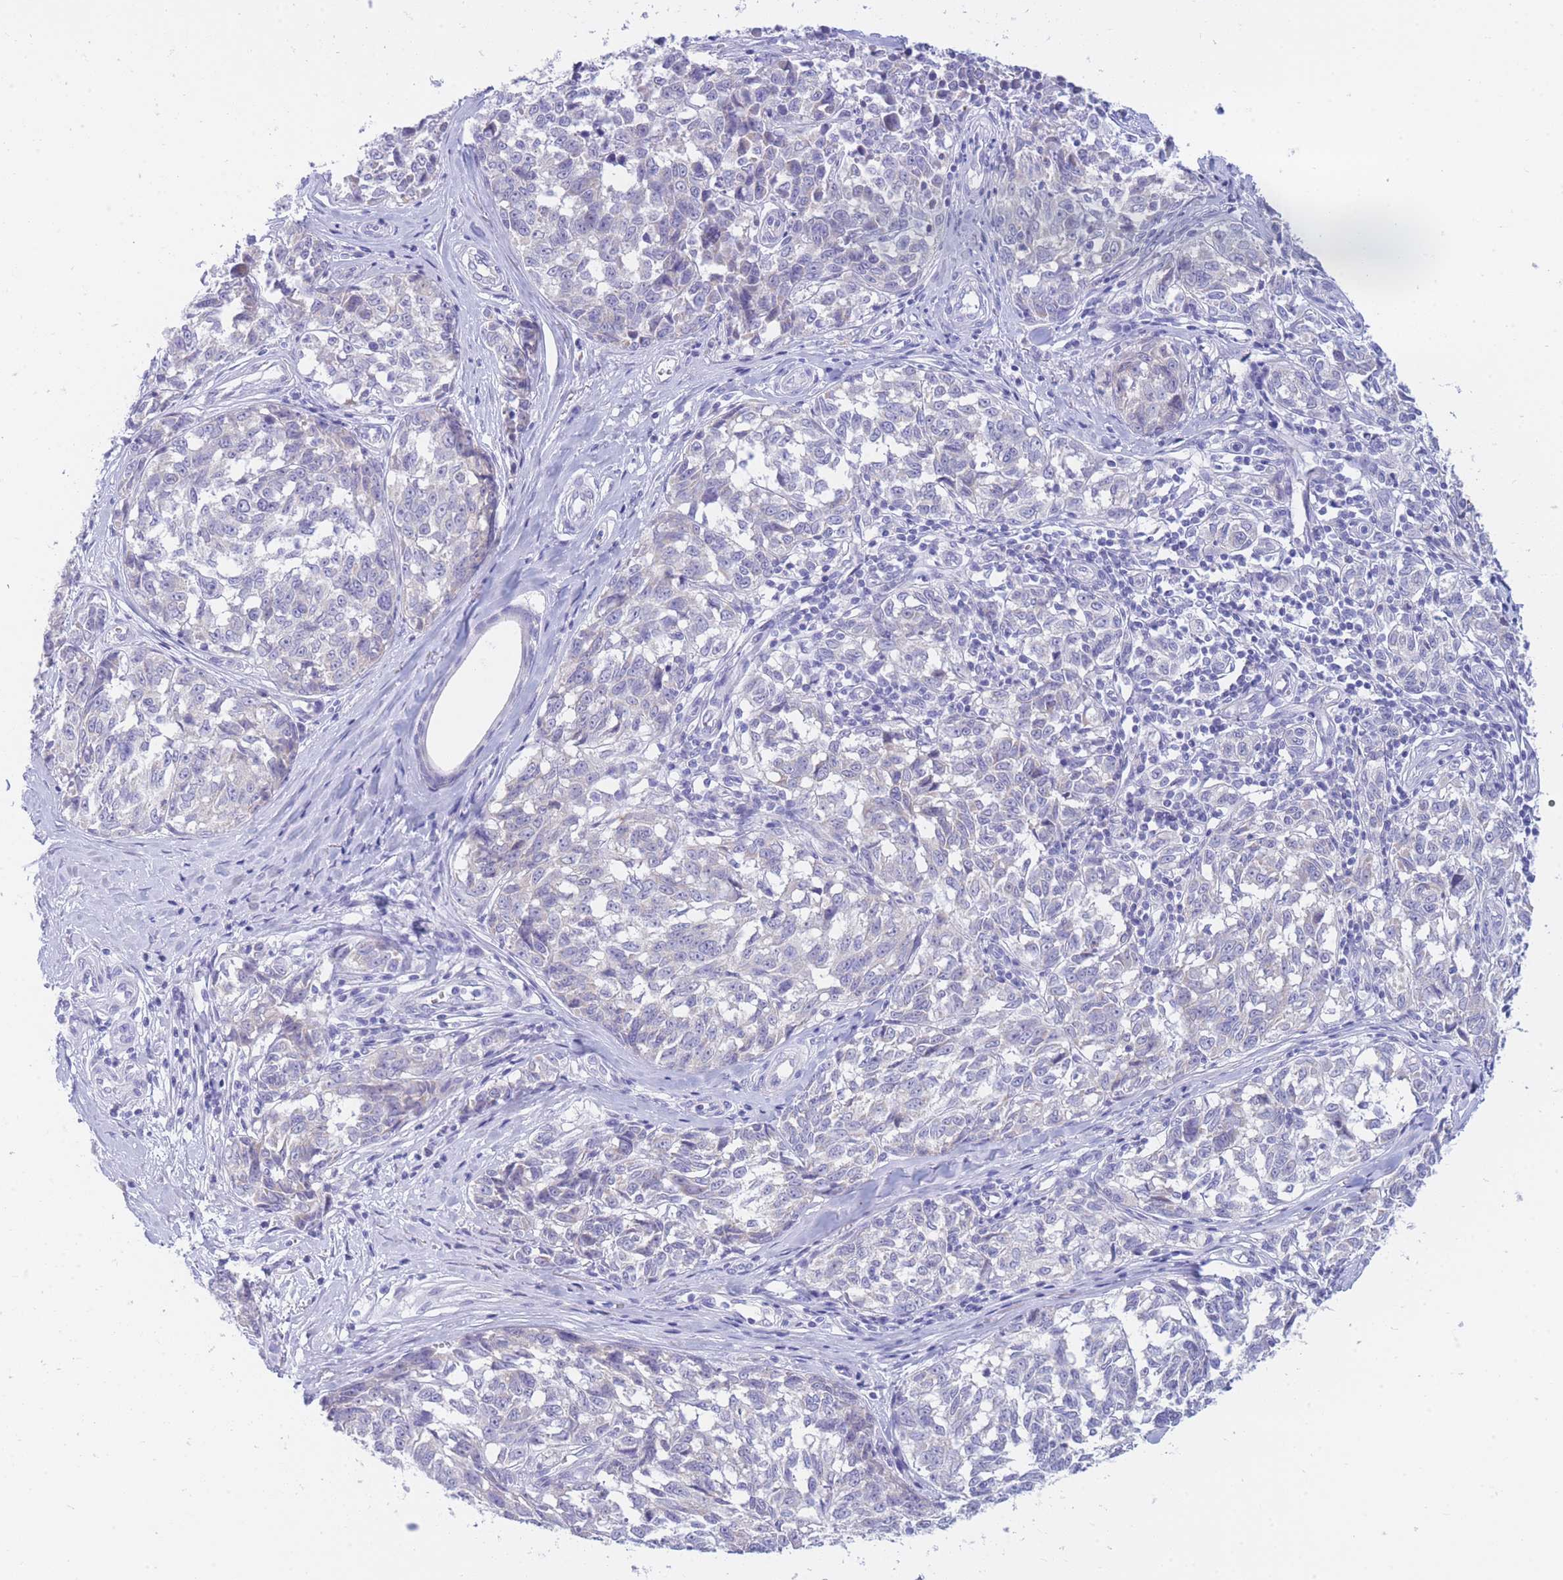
{"staining": {"intensity": "negative", "quantity": "none", "location": "none"}, "tissue": "melanoma", "cell_type": "Tumor cells", "image_type": "cancer", "snomed": [{"axis": "morphology", "description": "Normal tissue, NOS"}, {"axis": "morphology", "description": "Malignant melanoma, NOS"}, {"axis": "topography", "description": "Skin"}], "caption": "DAB immunohistochemical staining of melanoma reveals no significant positivity in tumor cells. The staining is performed using DAB brown chromogen with nuclei counter-stained in using hematoxylin.", "gene": "PCDHB3", "patient": {"sex": "female", "age": 64}}